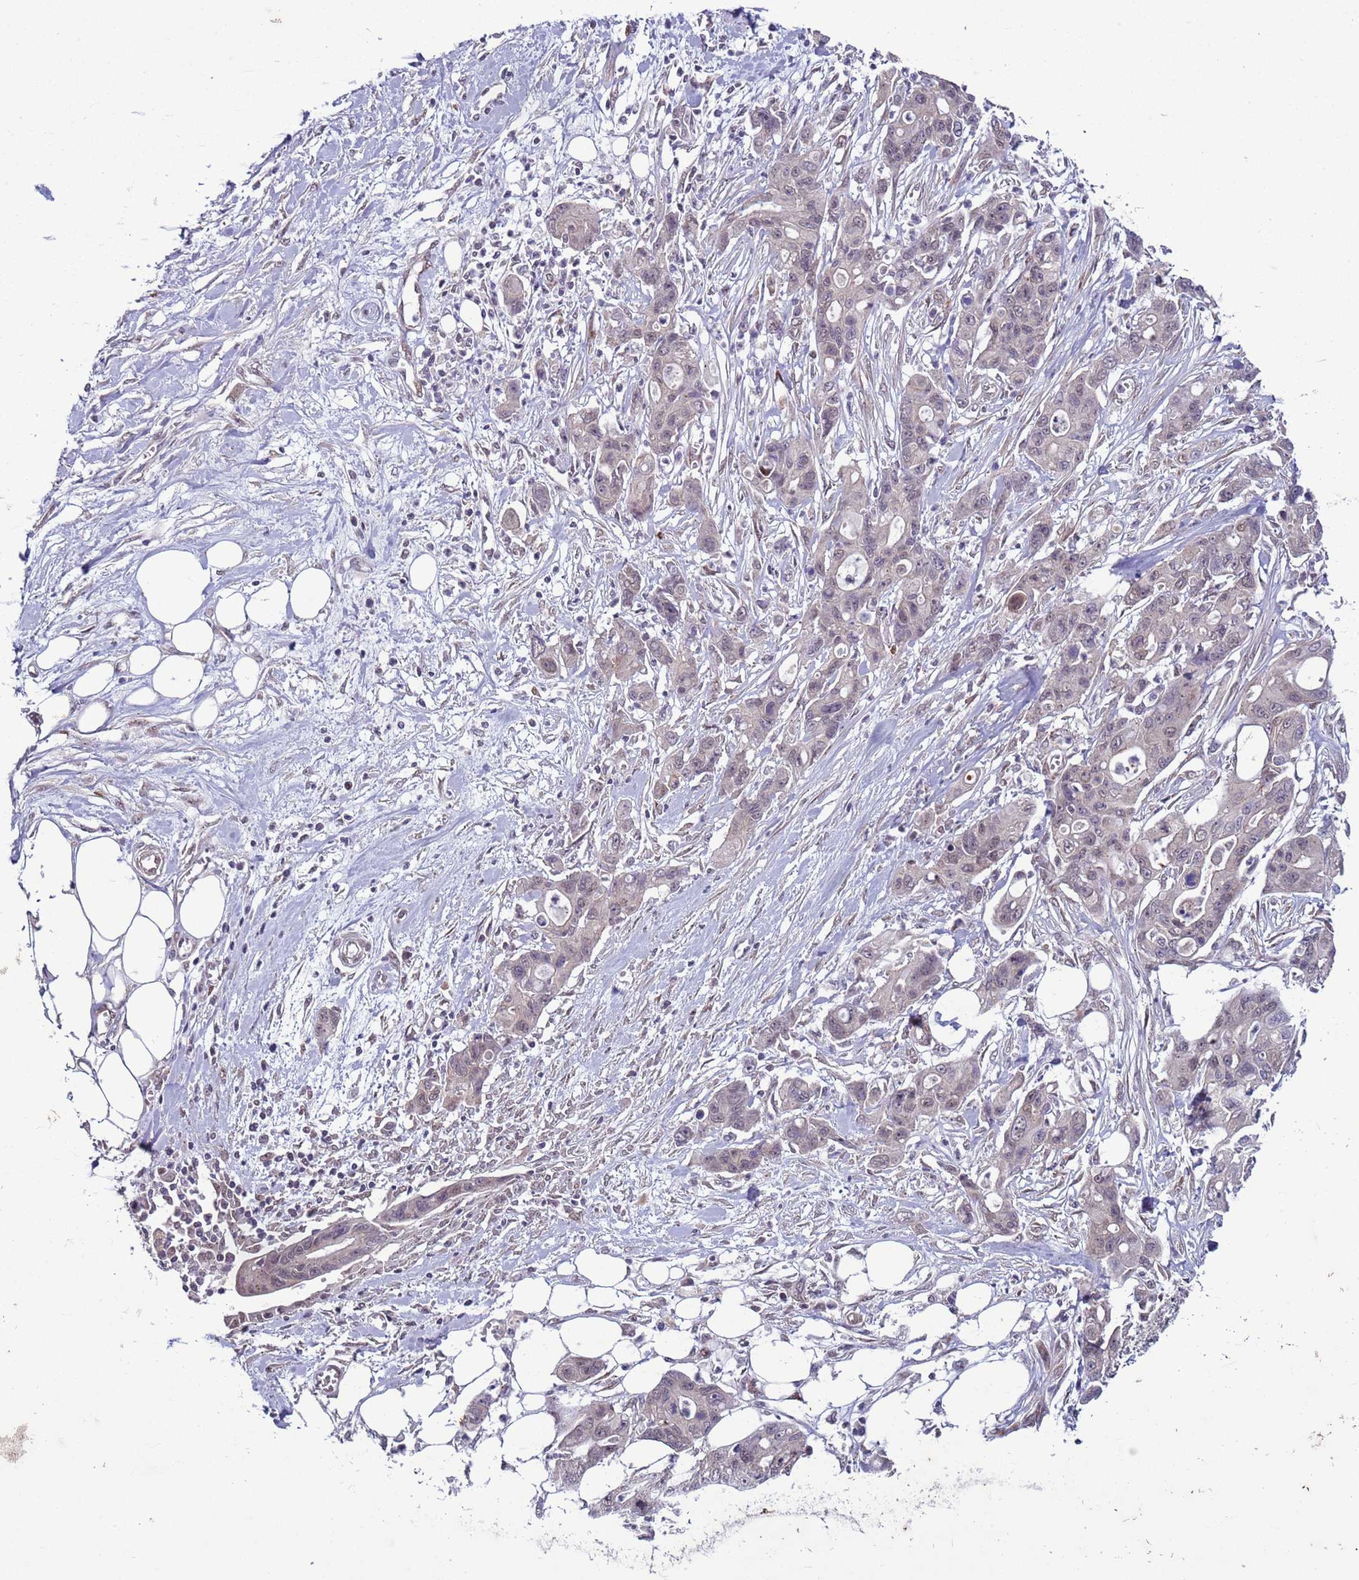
{"staining": {"intensity": "negative", "quantity": "none", "location": "none"}, "tissue": "ovarian cancer", "cell_type": "Tumor cells", "image_type": "cancer", "snomed": [{"axis": "morphology", "description": "Cystadenocarcinoma, mucinous, NOS"}, {"axis": "topography", "description": "Ovary"}], "caption": "This is a photomicrograph of immunohistochemistry staining of ovarian mucinous cystadenocarcinoma, which shows no expression in tumor cells.", "gene": "SHC3", "patient": {"sex": "female", "age": 70}}